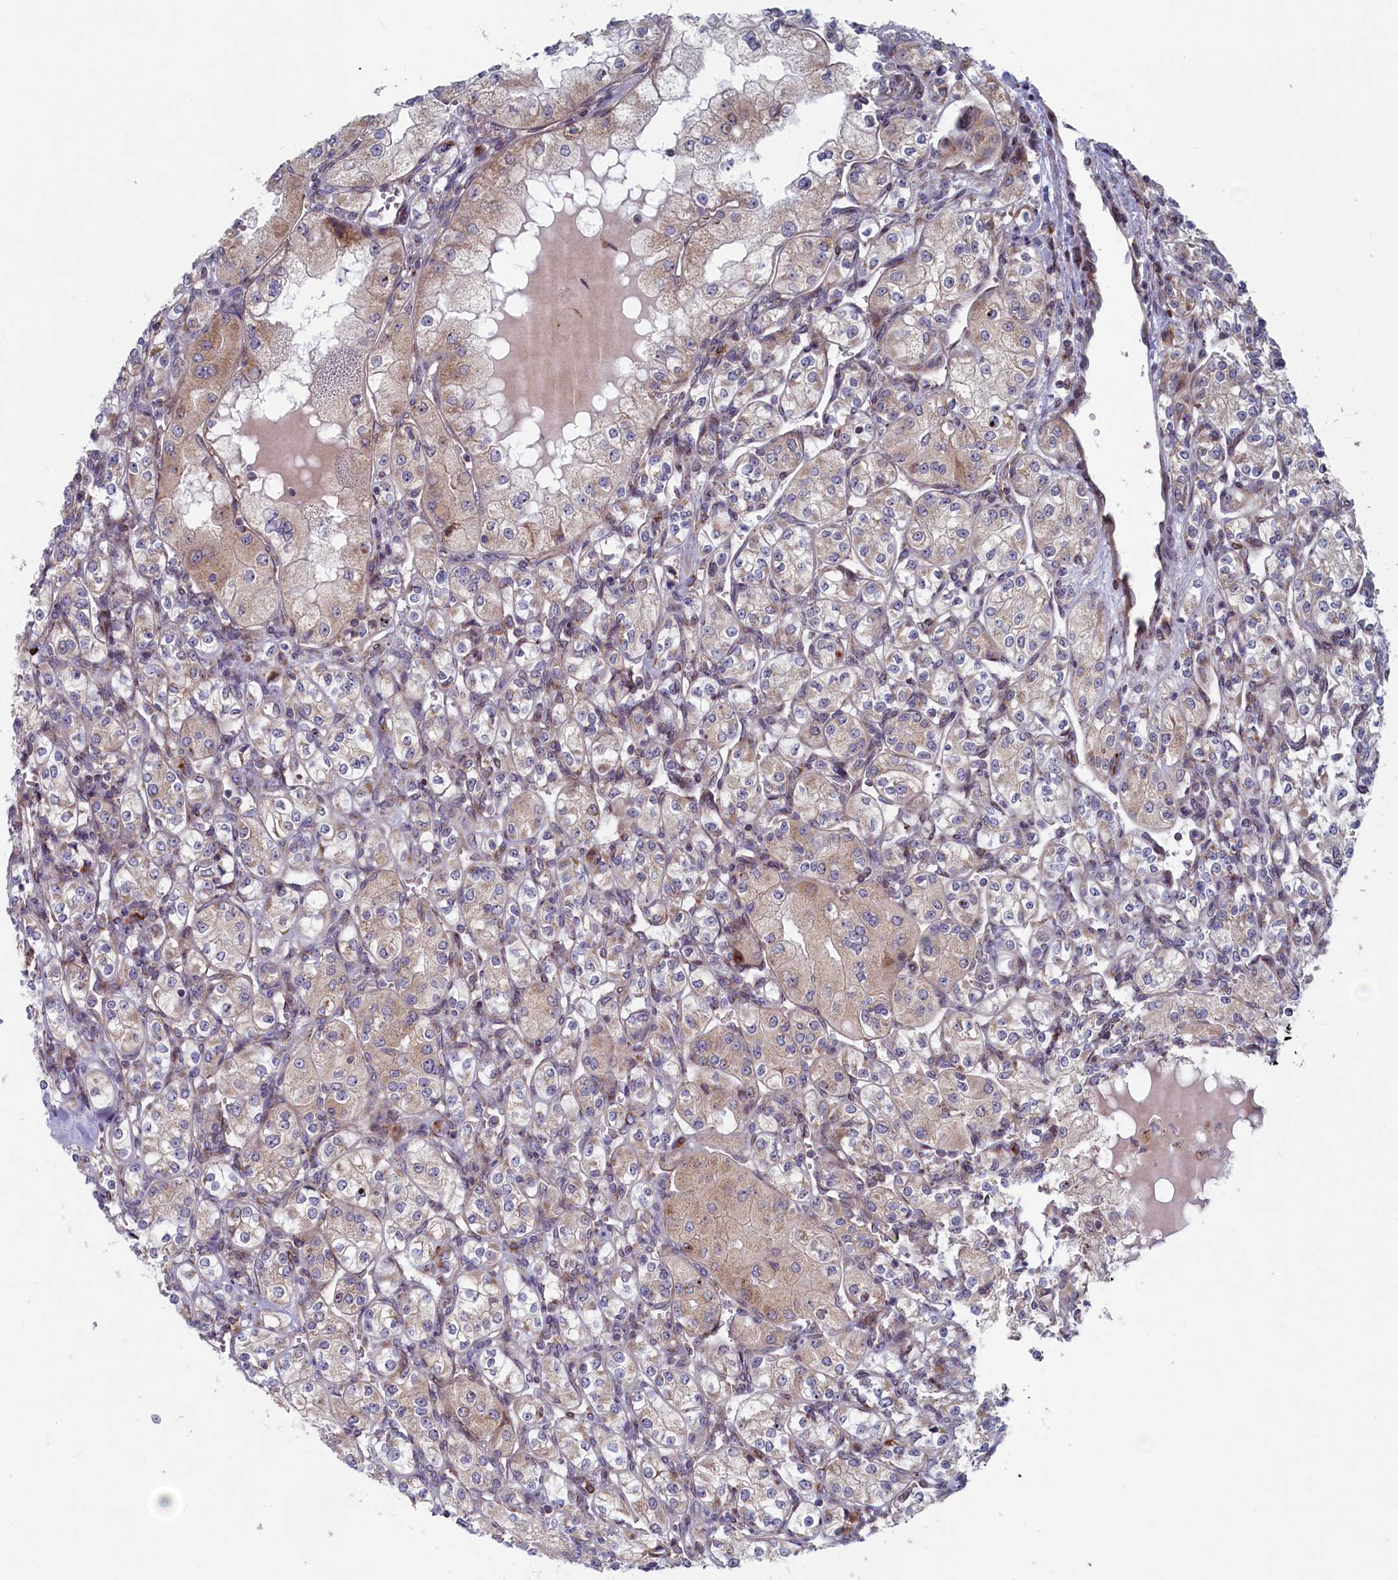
{"staining": {"intensity": "weak", "quantity": "<25%", "location": "cytoplasmic/membranous"}, "tissue": "renal cancer", "cell_type": "Tumor cells", "image_type": "cancer", "snomed": [{"axis": "morphology", "description": "Adenocarcinoma, NOS"}, {"axis": "topography", "description": "Kidney"}], "caption": "The image displays no significant expression in tumor cells of adenocarcinoma (renal). (DAB (3,3'-diaminobenzidine) IHC, high magnification).", "gene": "MTFMT", "patient": {"sex": "male", "age": 77}}